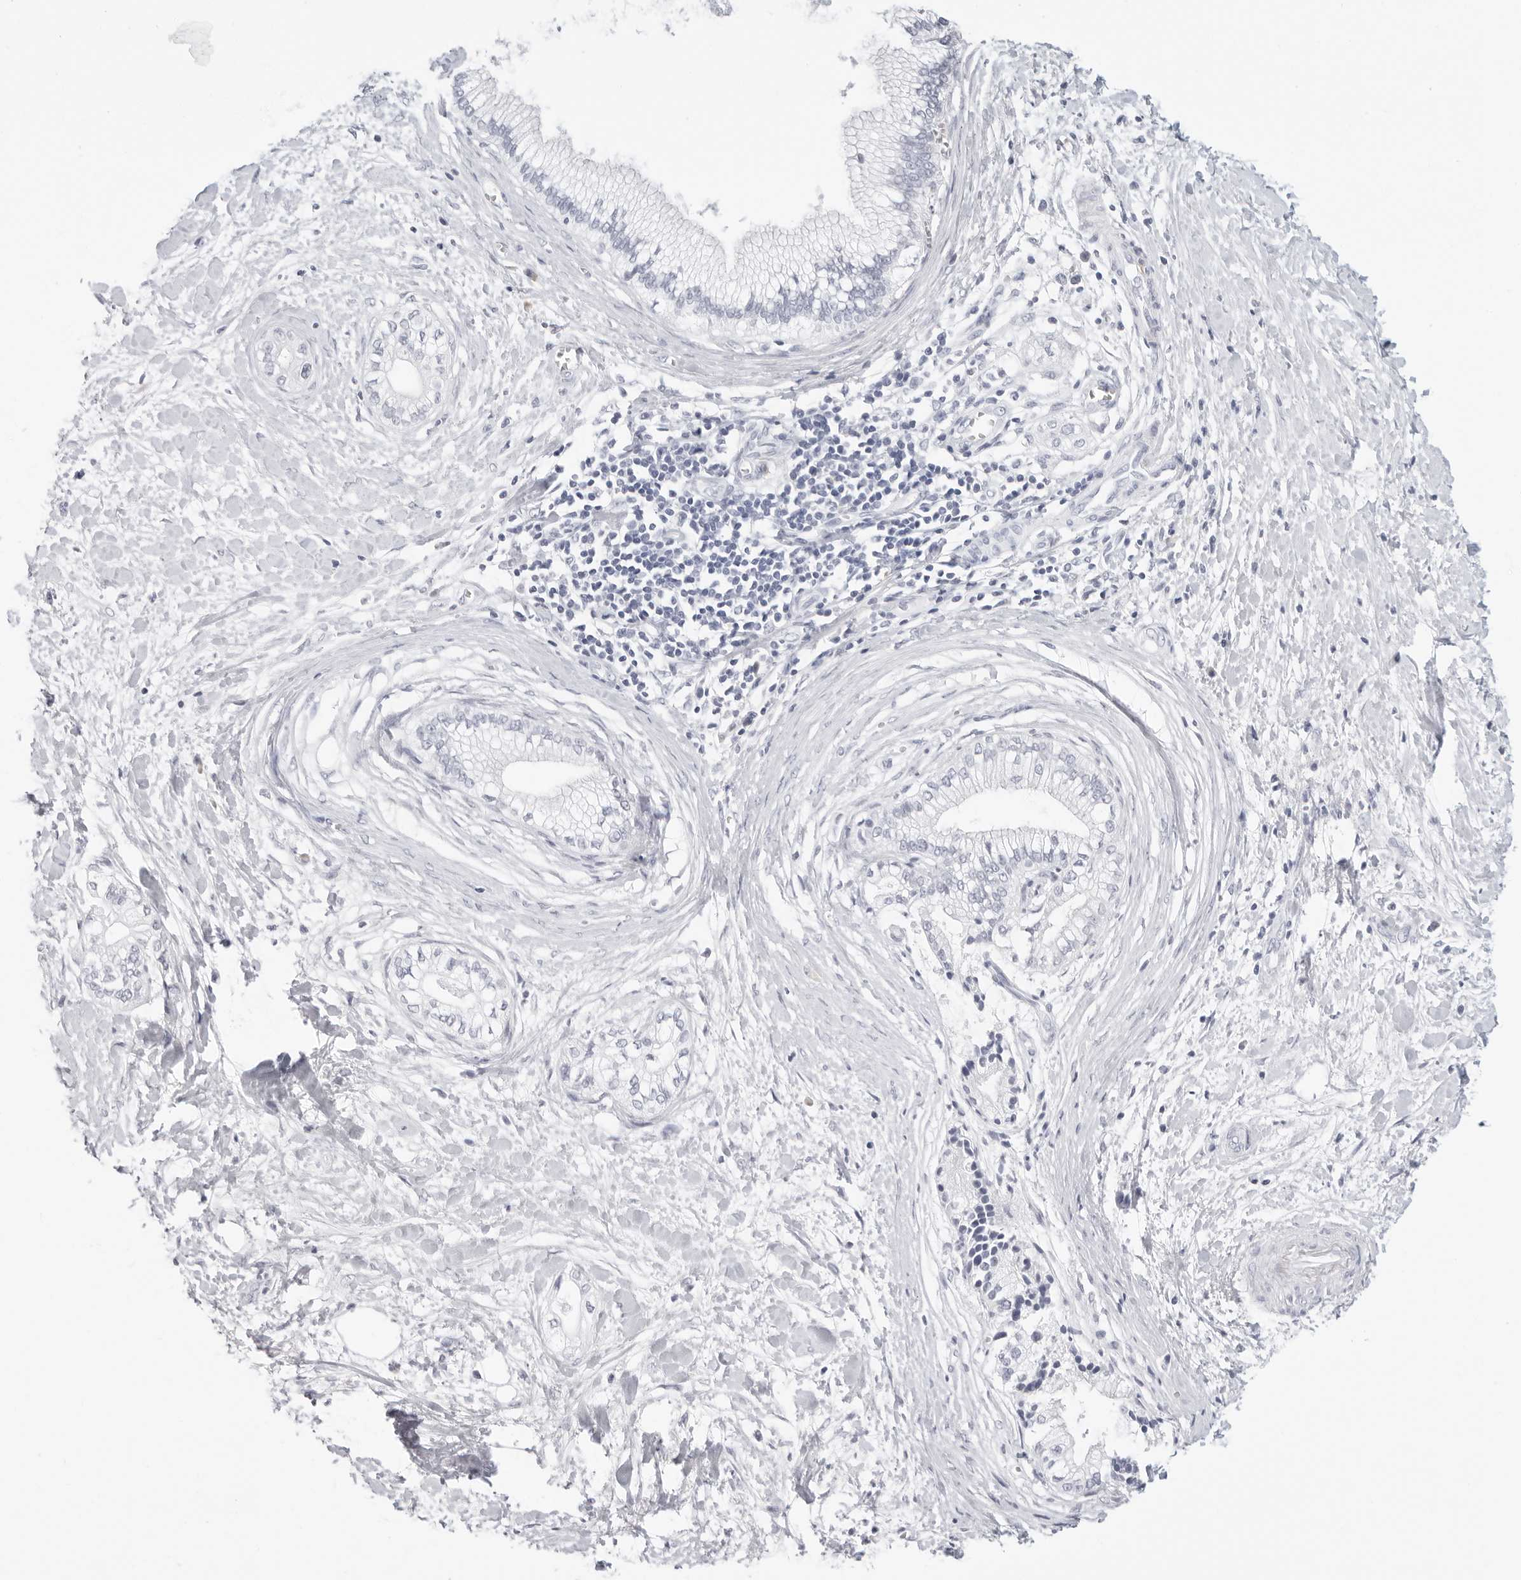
{"staining": {"intensity": "negative", "quantity": "none", "location": "none"}, "tissue": "pancreatic cancer", "cell_type": "Tumor cells", "image_type": "cancer", "snomed": [{"axis": "morphology", "description": "Adenocarcinoma, NOS"}, {"axis": "topography", "description": "Pancreas"}], "caption": "Immunohistochemistry of human pancreatic cancer (adenocarcinoma) reveals no staining in tumor cells.", "gene": "EDN2", "patient": {"sex": "male", "age": 68}}